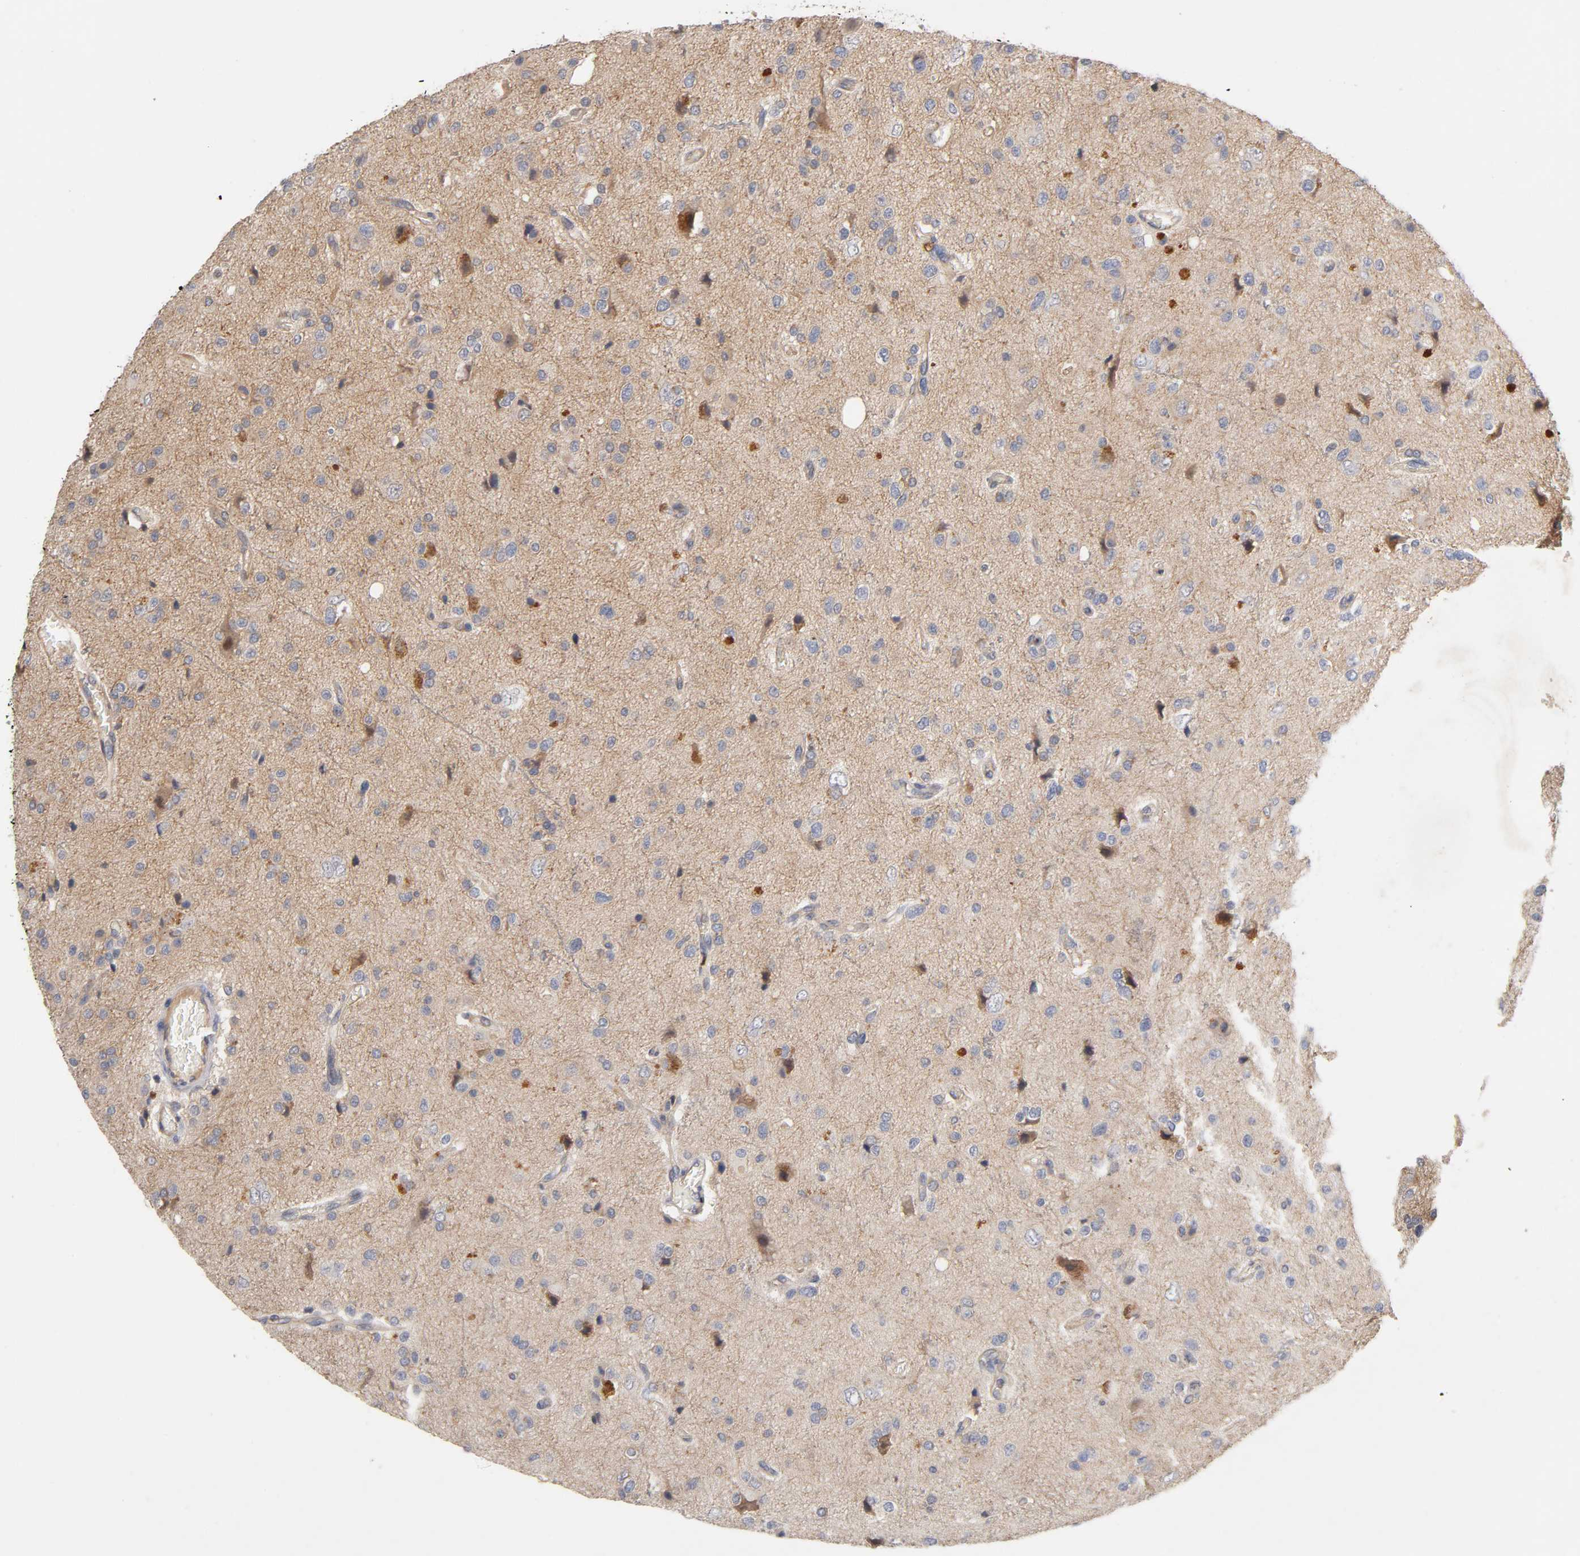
{"staining": {"intensity": "weak", "quantity": ">75%", "location": "cytoplasmic/membranous"}, "tissue": "glioma", "cell_type": "Tumor cells", "image_type": "cancer", "snomed": [{"axis": "morphology", "description": "Glioma, malignant, High grade"}, {"axis": "topography", "description": "Brain"}], "caption": "Immunohistochemical staining of human malignant glioma (high-grade) demonstrates low levels of weak cytoplasmic/membranous protein staining in about >75% of tumor cells. (IHC, brightfield microscopy, high magnification).", "gene": "PDZD11", "patient": {"sex": "male", "age": 47}}